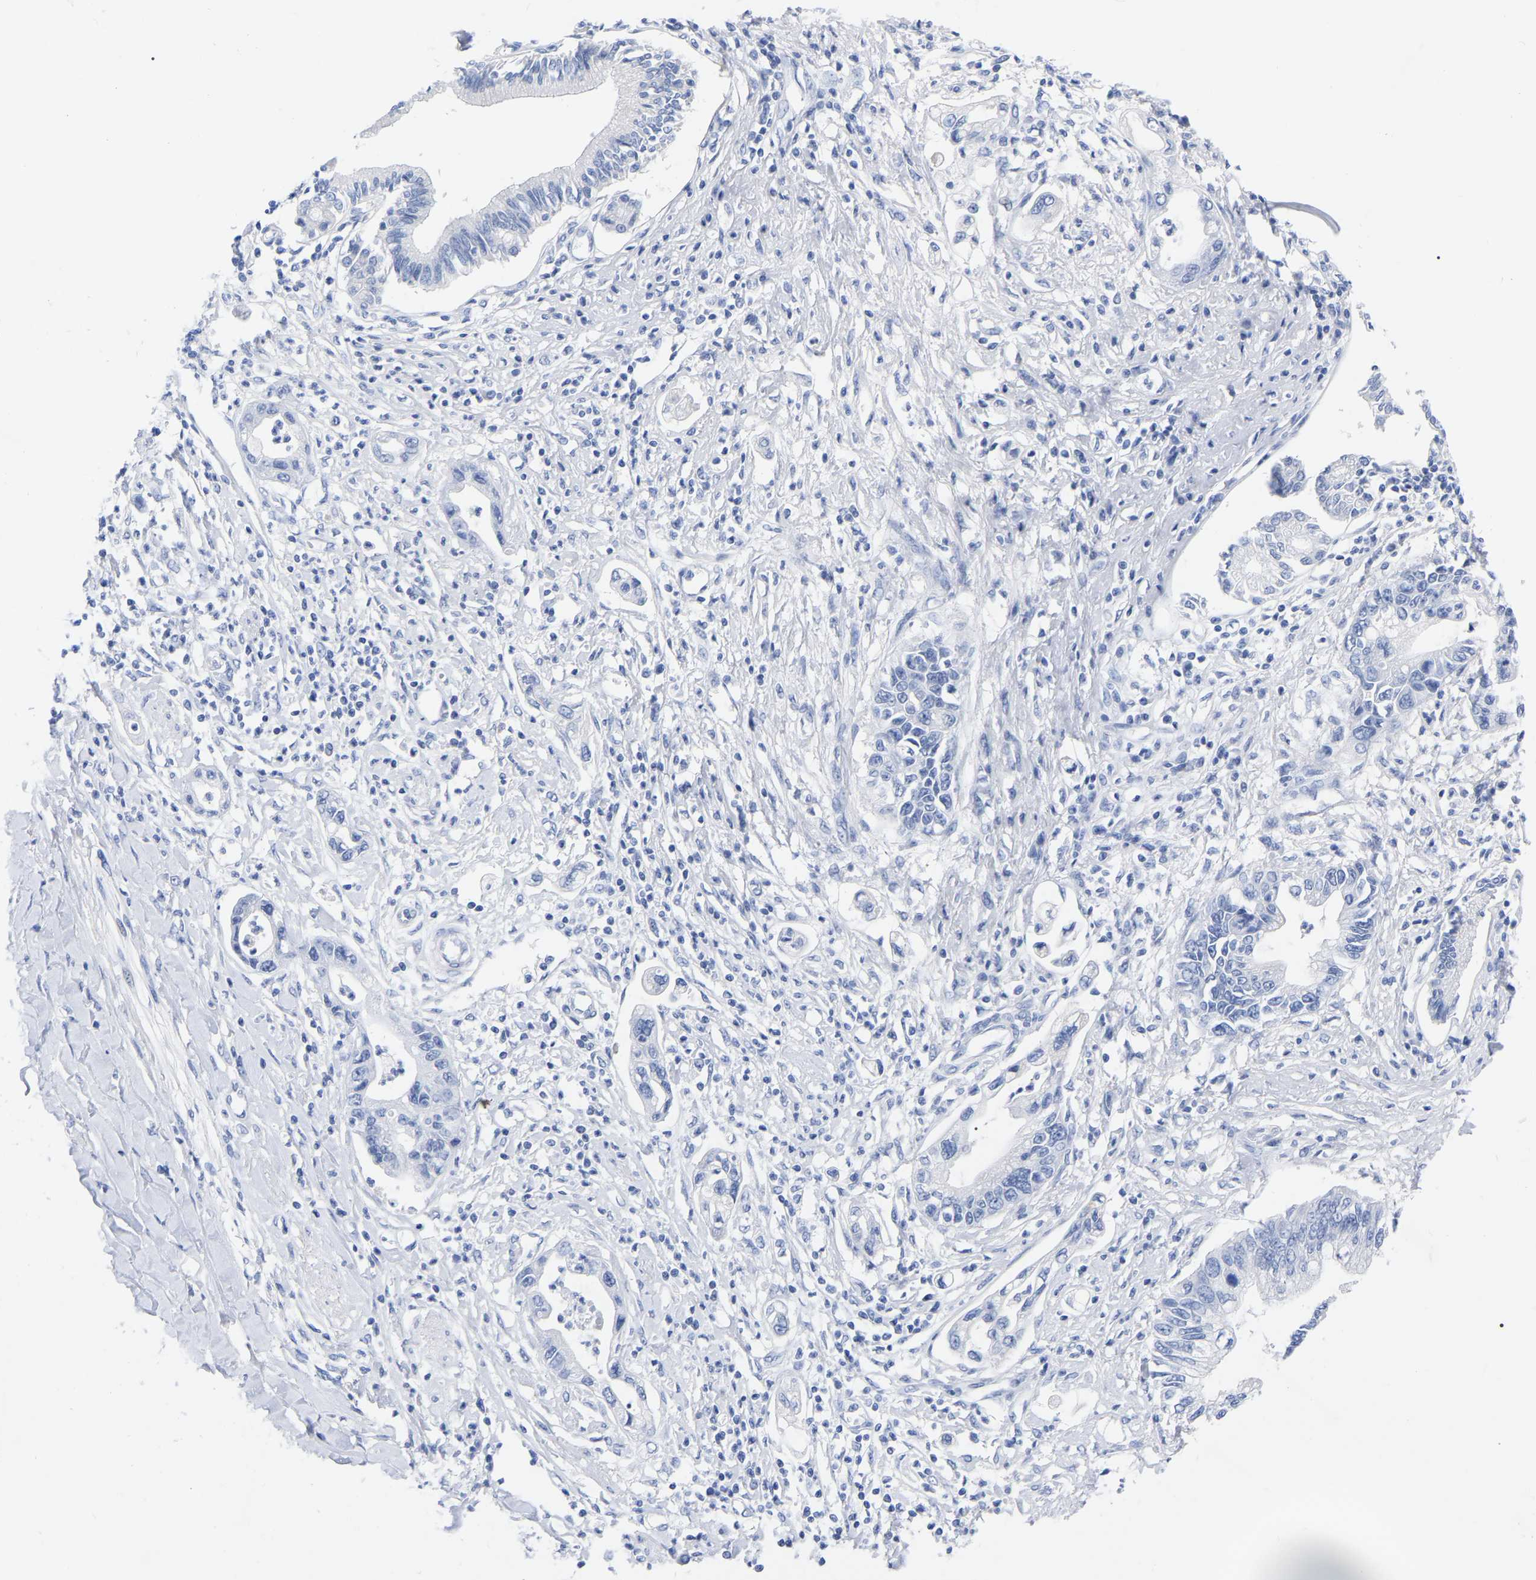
{"staining": {"intensity": "negative", "quantity": "none", "location": "none"}, "tissue": "pancreatic cancer", "cell_type": "Tumor cells", "image_type": "cancer", "snomed": [{"axis": "morphology", "description": "Adenocarcinoma, NOS"}, {"axis": "topography", "description": "Pancreas"}], "caption": "Tumor cells show no significant protein positivity in adenocarcinoma (pancreatic).", "gene": "ZNF629", "patient": {"sex": "male", "age": 56}}